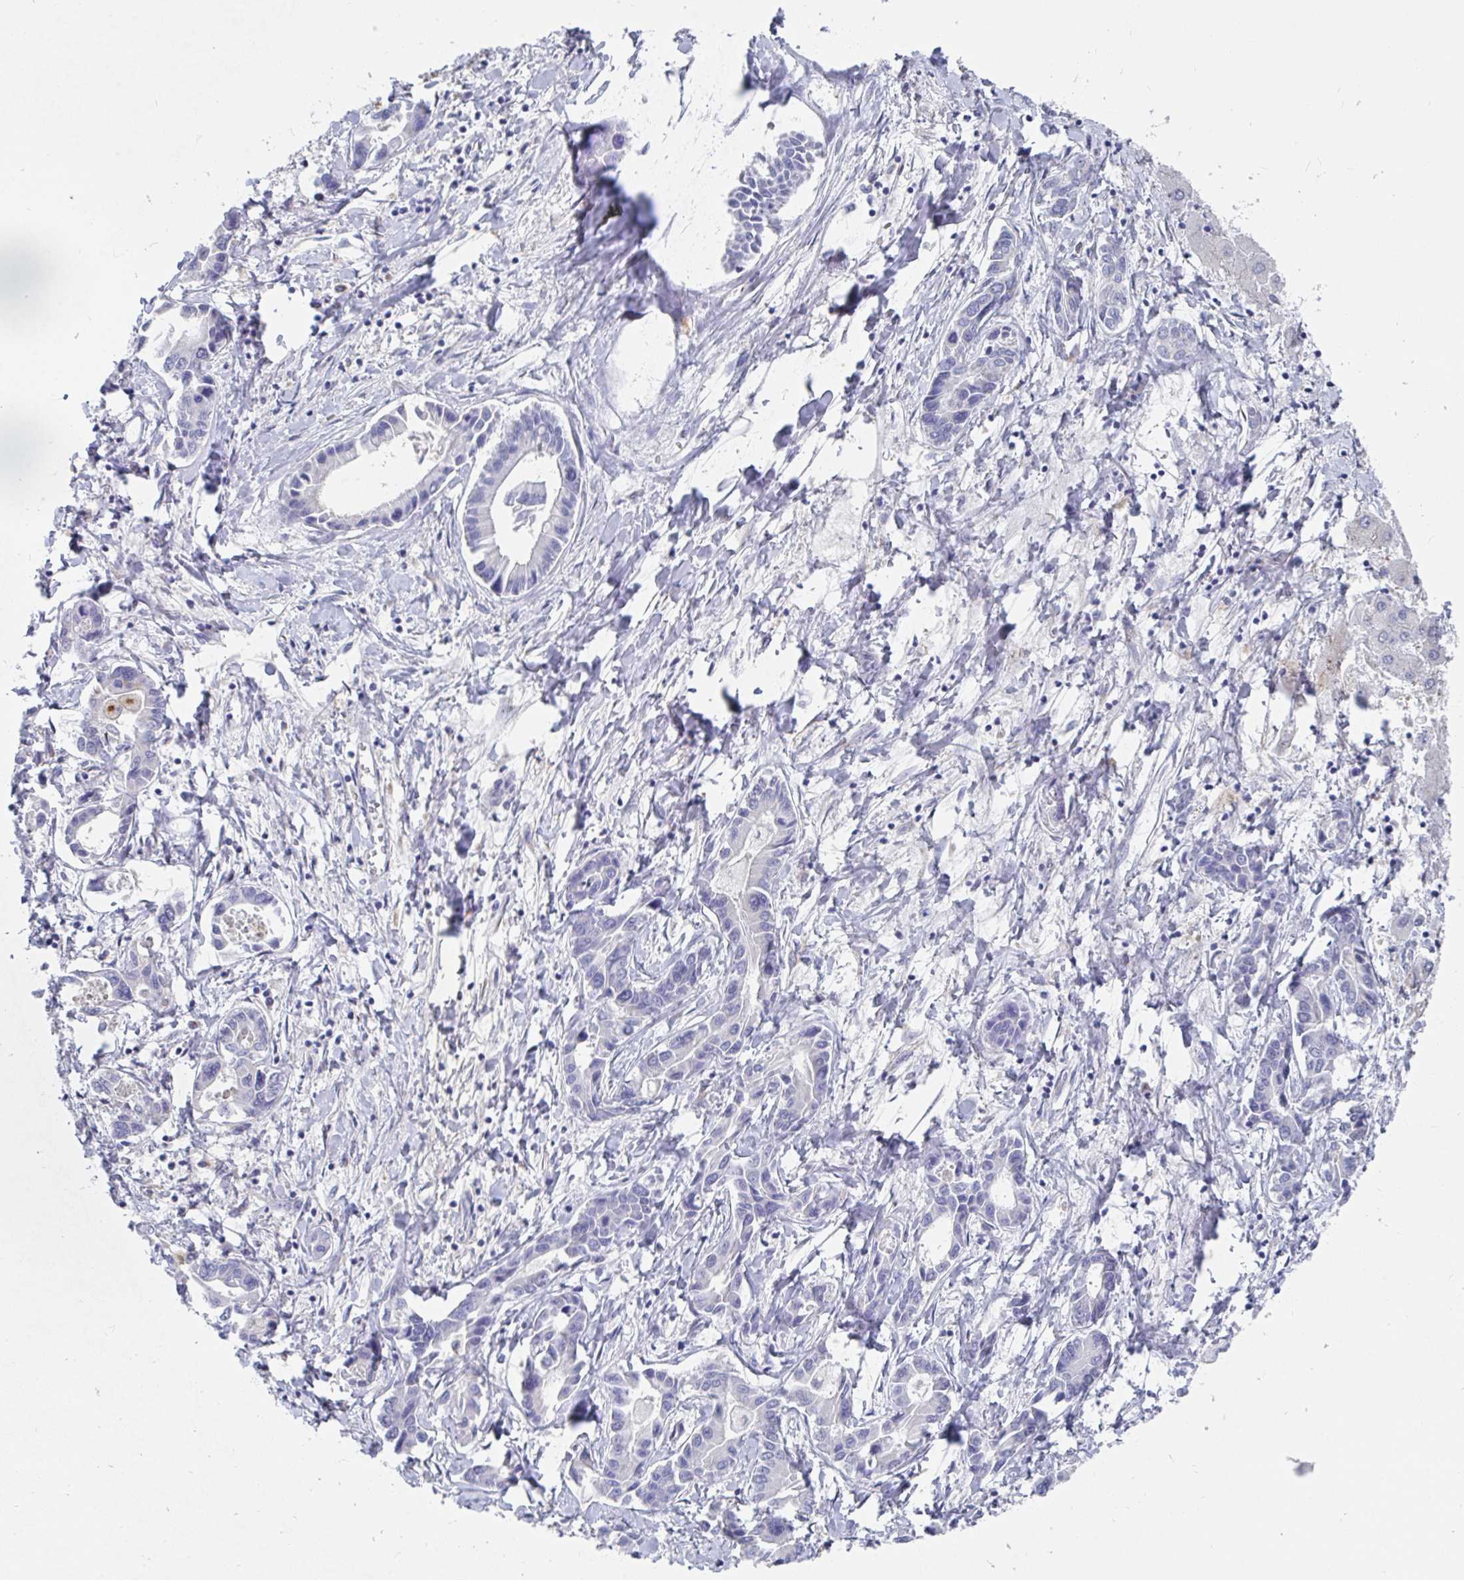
{"staining": {"intensity": "negative", "quantity": "none", "location": "none"}, "tissue": "liver cancer", "cell_type": "Tumor cells", "image_type": "cancer", "snomed": [{"axis": "morphology", "description": "Cholangiocarcinoma"}, {"axis": "topography", "description": "Liver"}], "caption": "Photomicrograph shows no significant protein staining in tumor cells of liver cancer.", "gene": "TAS2R39", "patient": {"sex": "male", "age": 66}}